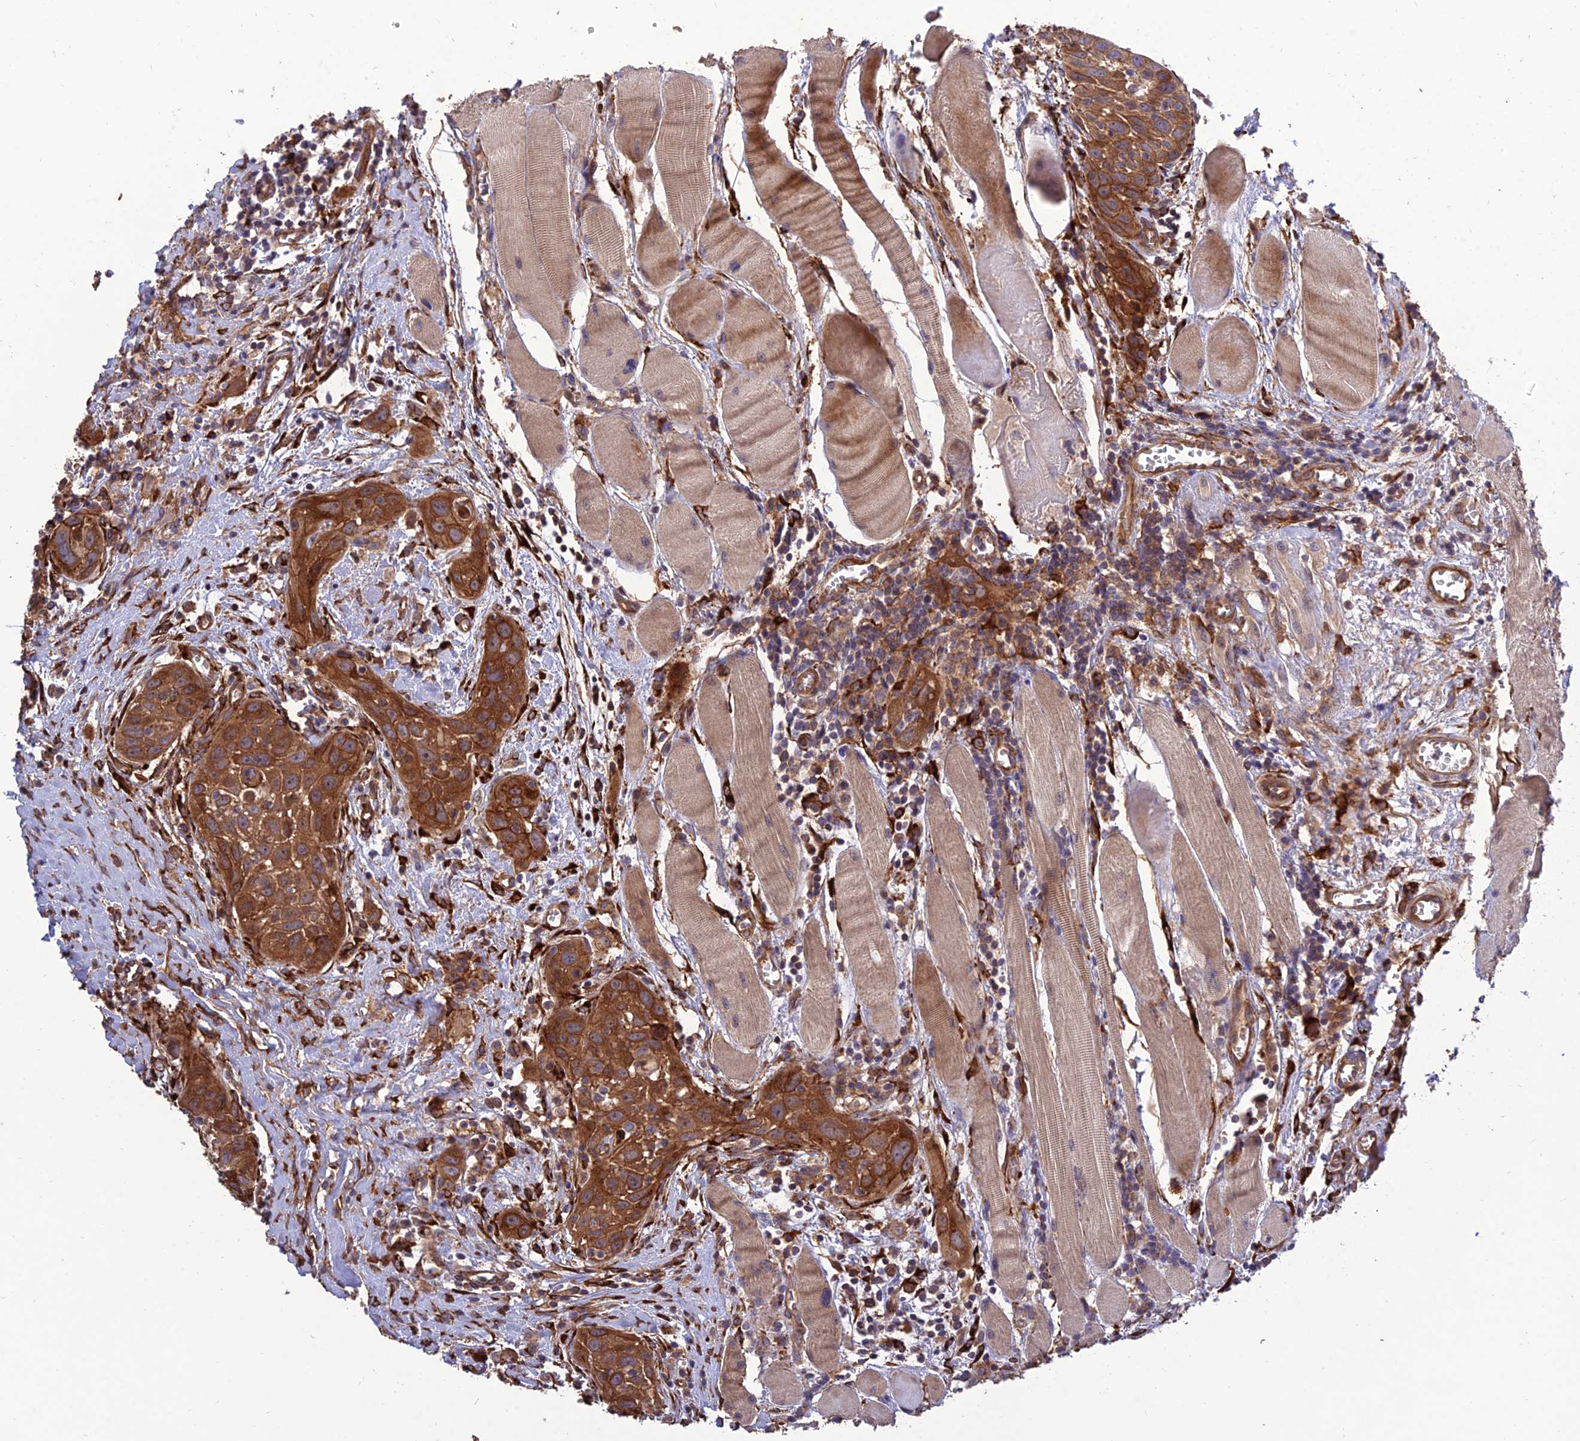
{"staining": {"intensity": "strong", "quantity": ">75%", "location": "cytoplasmic/membranous"}, "tissue": "head and neck cancer", "cell_type": "Tumor cells", "image_type": "cancer", "snomed": [{"axis": "morphology", "description": "Squamous cell carcinoma, NOS"}, {"axis": "topography", "description": "Oral tissue"}, {"axis": "topography", "description": "Head-Neck"}], "caption": "IHC micrograph of human head and neck cancer (squamous cell carcinoma) stained for a protein (brown), which reveals high levels of strong cytoplasmic/membranous staining in about >75% of tumor cells.", "gene": "CRTAP", "patient": {"sex": "female", "age": 50}}